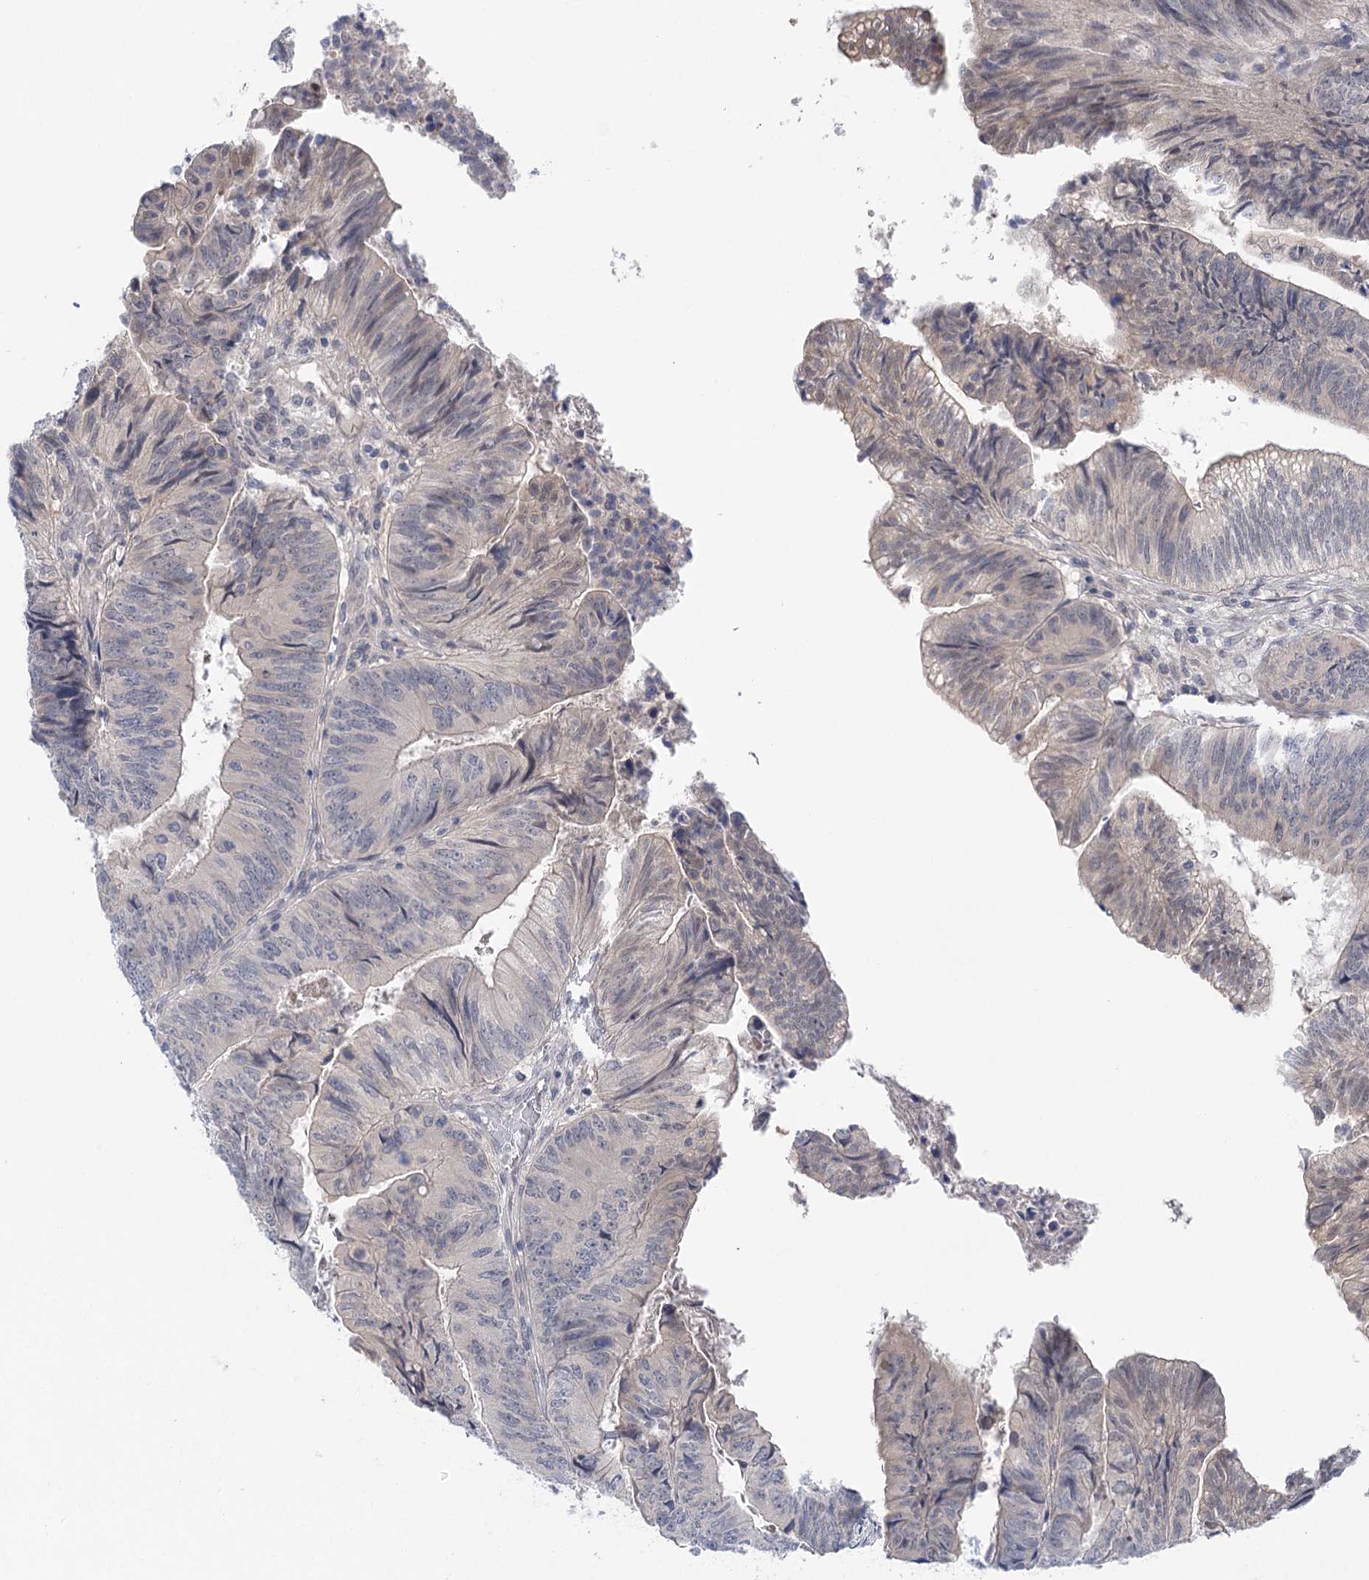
{"staining": {"intensity": "weak", "quantity": "<25%", "location": "cytoplasmic/membranous"}, "tissue": "colorectal cancer", "cell_type": "Tumor cells", "image_type": "cancer", "snomed": [{"axis": "morphology", "description": "Adenocarcinoma, NOS"}, {"axis": "topography", "description": "Colon"}], "caption": "DAB (3,3'-diaminobenzidine) immunohistochemical staining of colorectal cancer (adenocarcinoma) exhibits no significant staining in tumor cells.", "gene": "LALBA", "patient": {"sex": "female", "age": 67}}